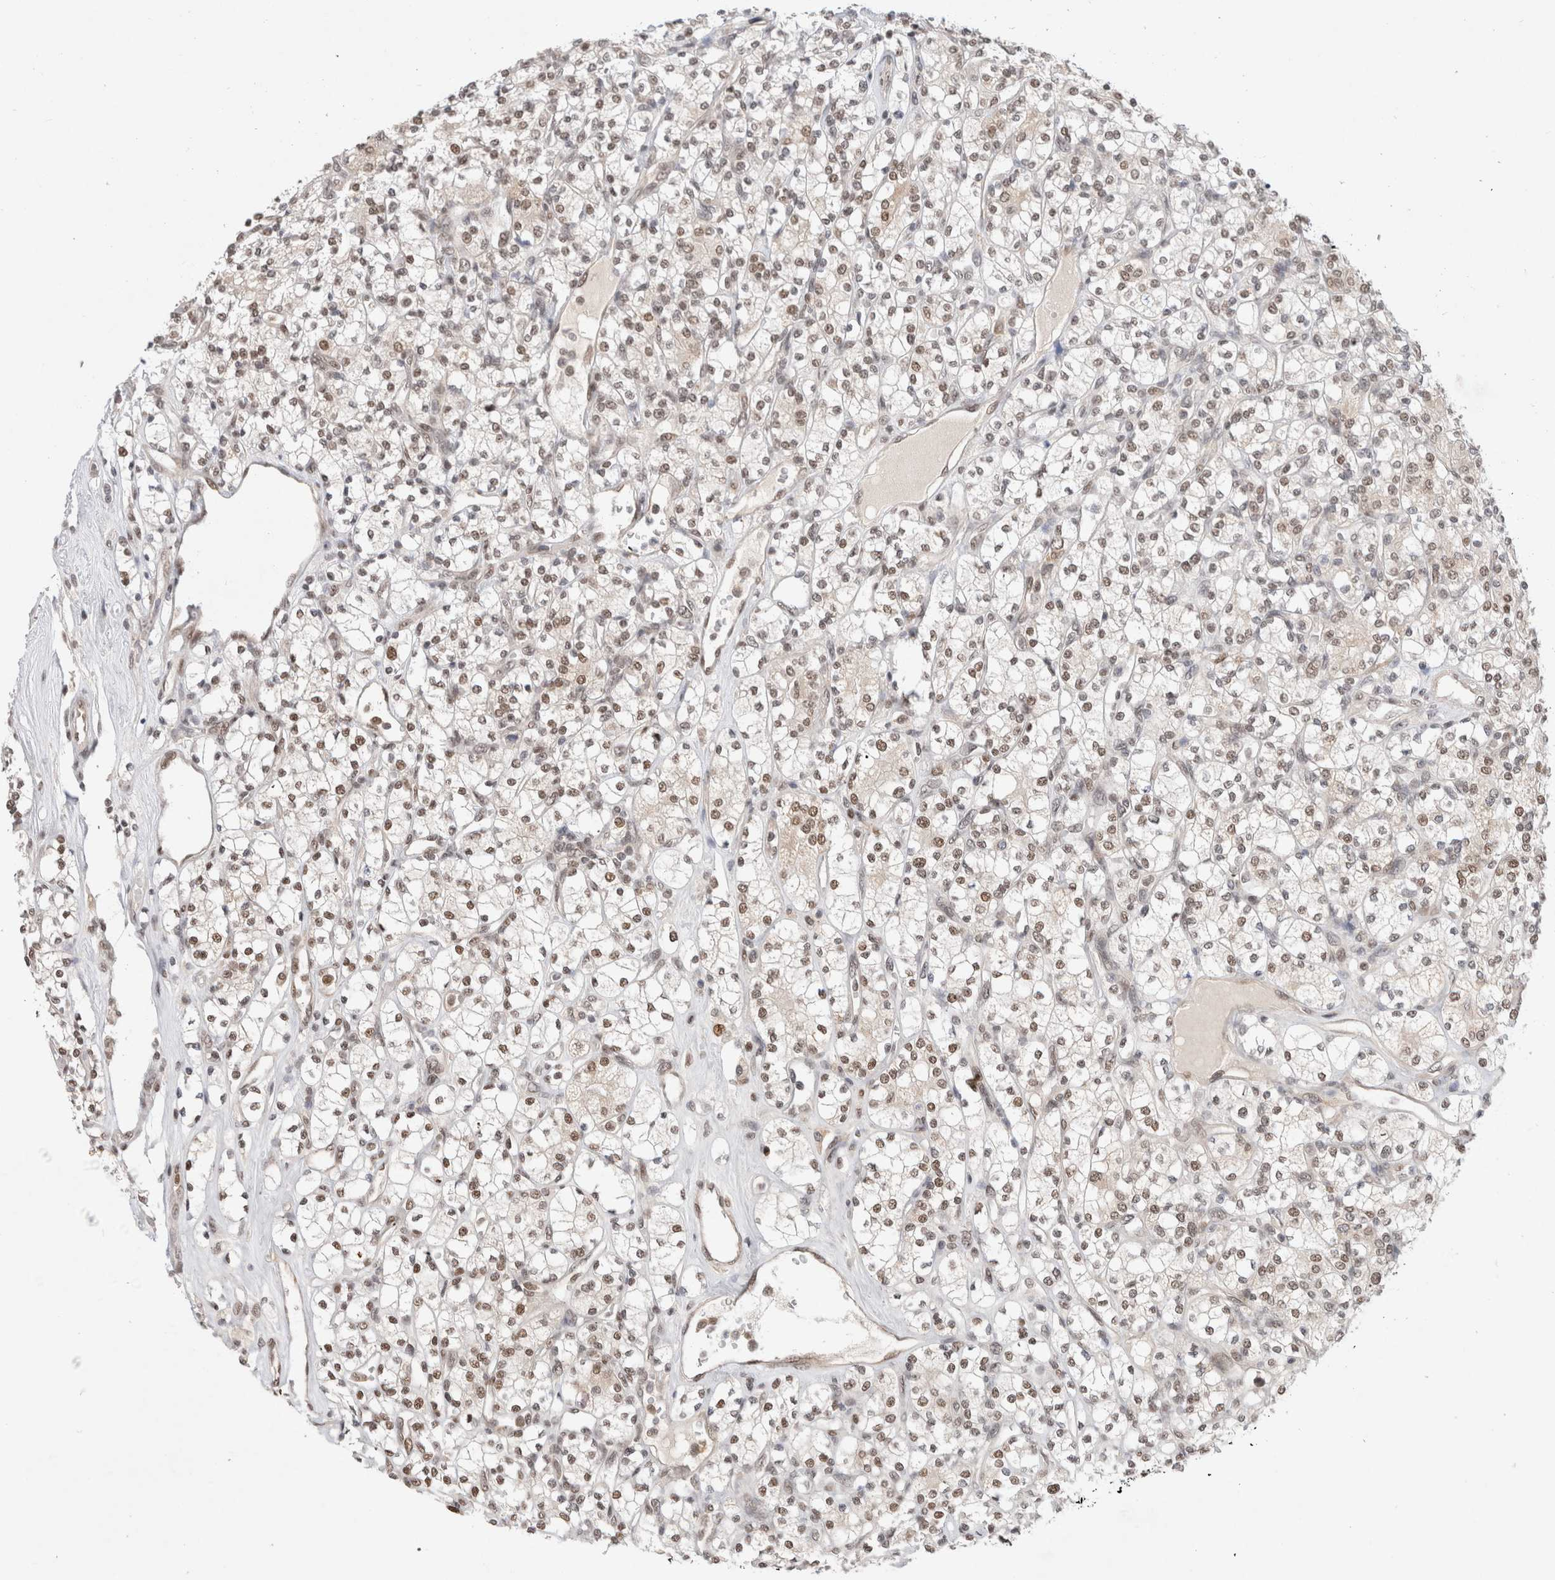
{"staining": {"intensity": "moderate", "quantity": ">75%", "location": "nuclear"}, "tissue": "renal cancer", "cell_type": "Tumor cells", "image_type": "cancer", "snomed": [{"axis": "morphology", "description": "Adenocarcinoma, NOS"}, {"axis": "topography", "description": "Kidney"}], "caption": "Immunohistochemical staining of renal cancer demonstrates moderate nuclear protein staining in about >75% of tumor cells.", "gene": "GTF2I", "patient": {"sex": "male", "age": 77}}